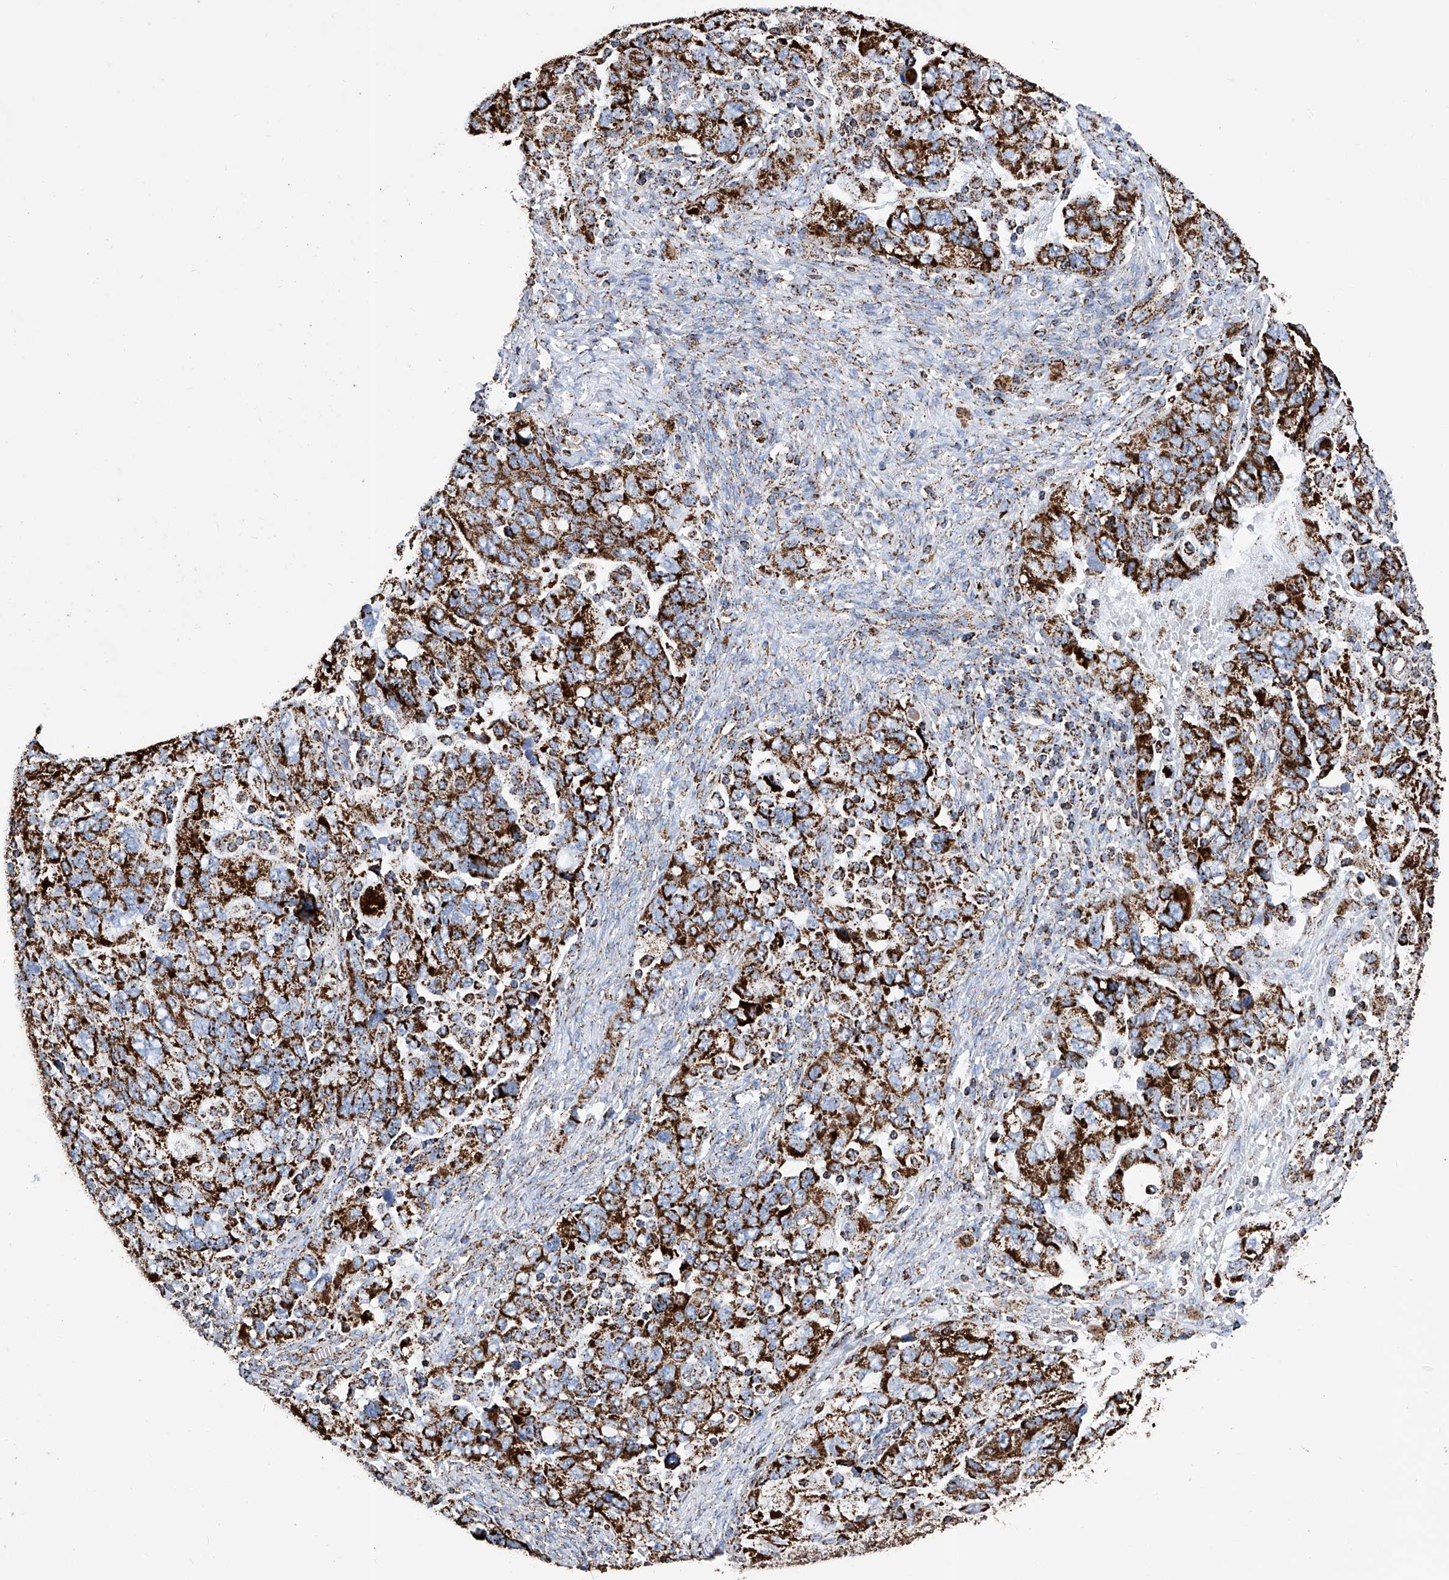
{"staining": {"intensity": "strong", "quantity": ">75%", "location": "cytoplasmic/membranous"}, "tissue": "ovarian cancer", "cell_type": "Tumor cells", "image_type": "cancer", "snomed": [{"axis": "morphology", "description": "Carcinoma, NOS"}, {"axis": "morphology", "description": "Cystadenocarcinoma, serous, NOS"}, {"axis": "topography", "description": "Ovary"}], "caption": "Protein expression analysis of human ovarian serous cystadenocarcinoma reveals strong cytoplasmic/membranous expression in approximately >75% of tumor cells.", "gene": "ATP5PF", "patient": {"sex": "female", "age": 69}}